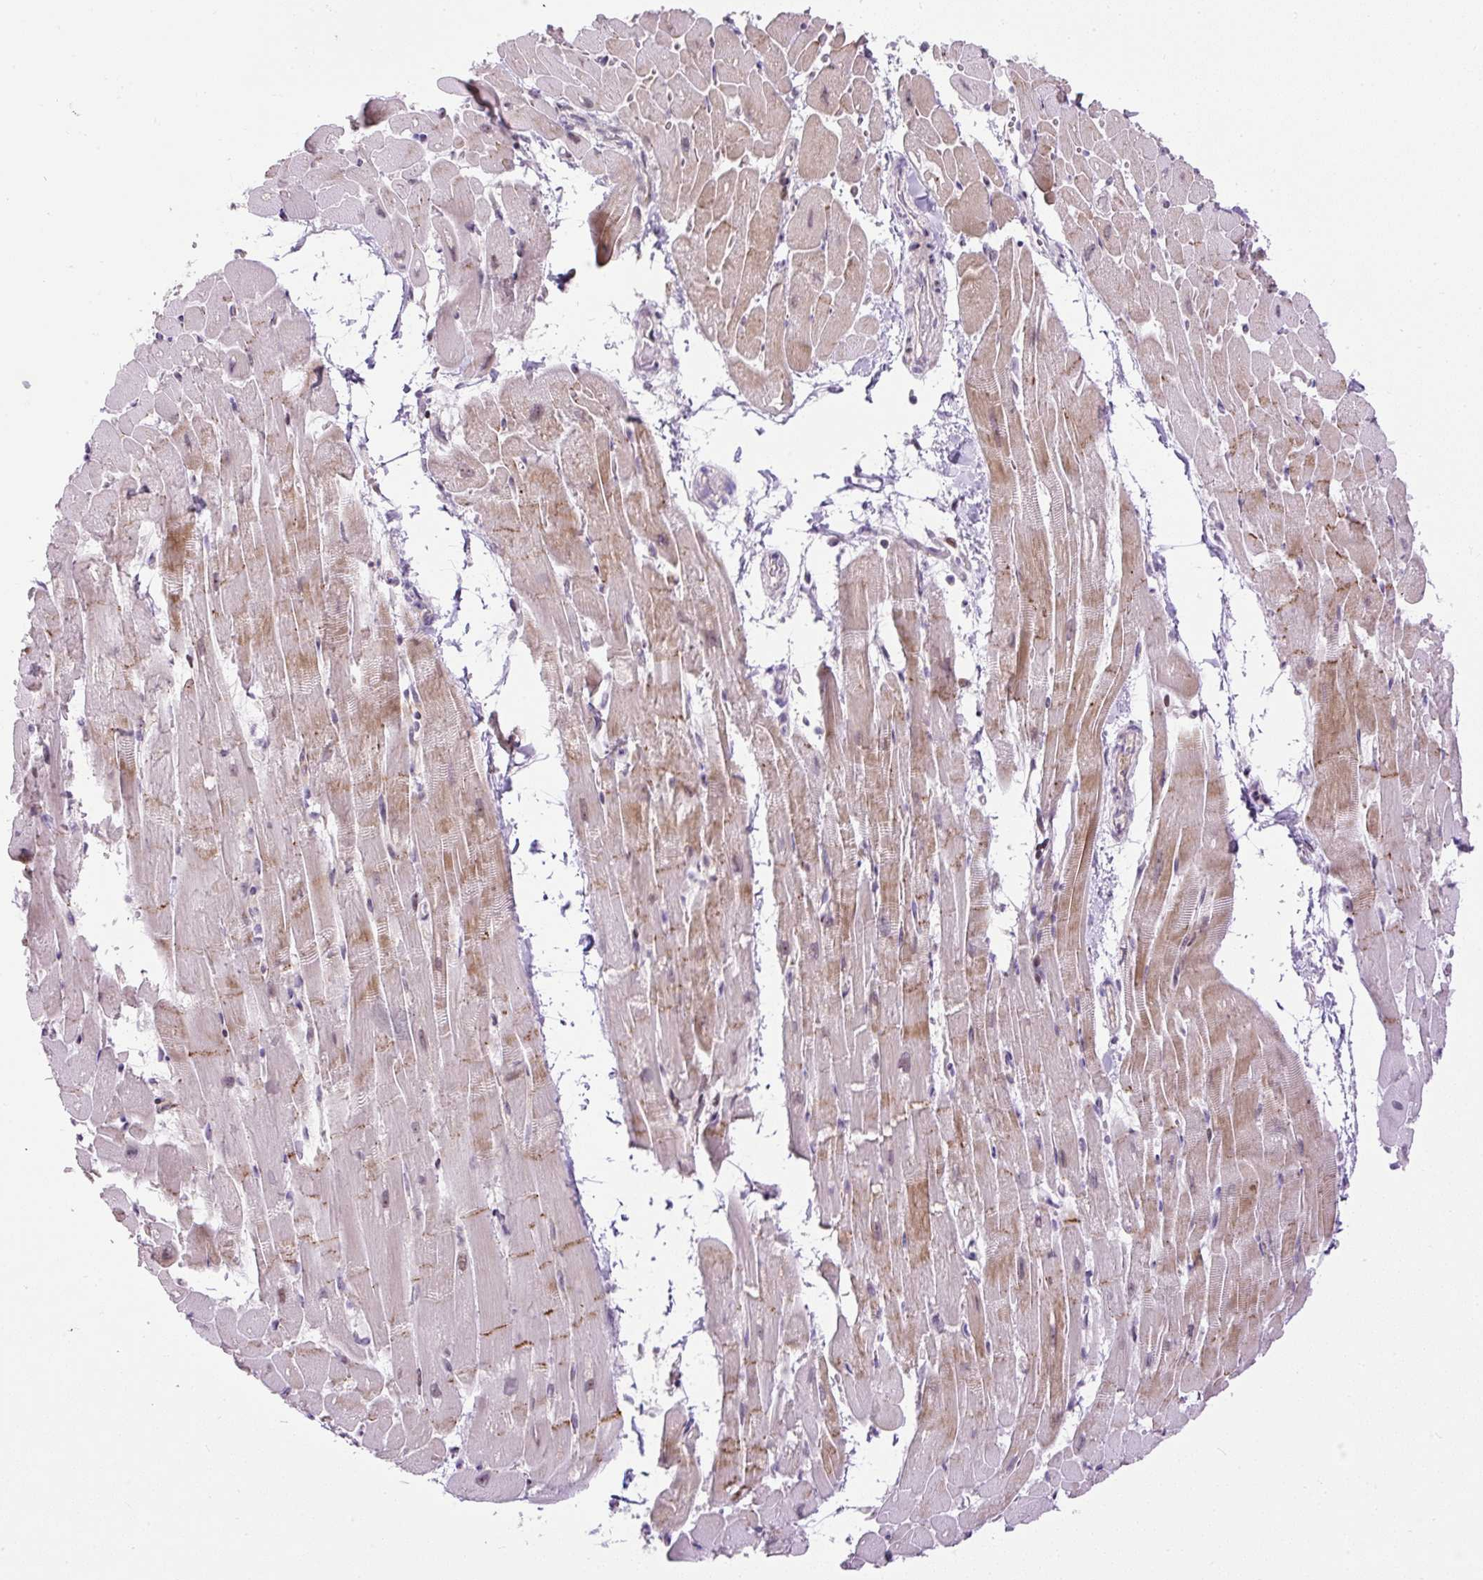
{"staining": {"intensity": "moderate", "quantity": "<25%", "location": "cytoplasmic/membranous,nuclear"}, "tissue": "heart muscle", "cell_type": "Cardiomyocytes", "image_type": "normal", "snomed": [{"axis": "morphology", "description": "Normal tissue, NOS"}, {"axis": "topography", "description": "Heart"}], "caption": "High-power microscopy captured an IHC photomicrograph of unremarkable heart muscle, revealing moderate cytoplasmic/membranous,nuclear positivity in about <25% of cardiomyocytes.", "gene": "ARHGEF18", "patient": {"sex": "male", "age": 37}}